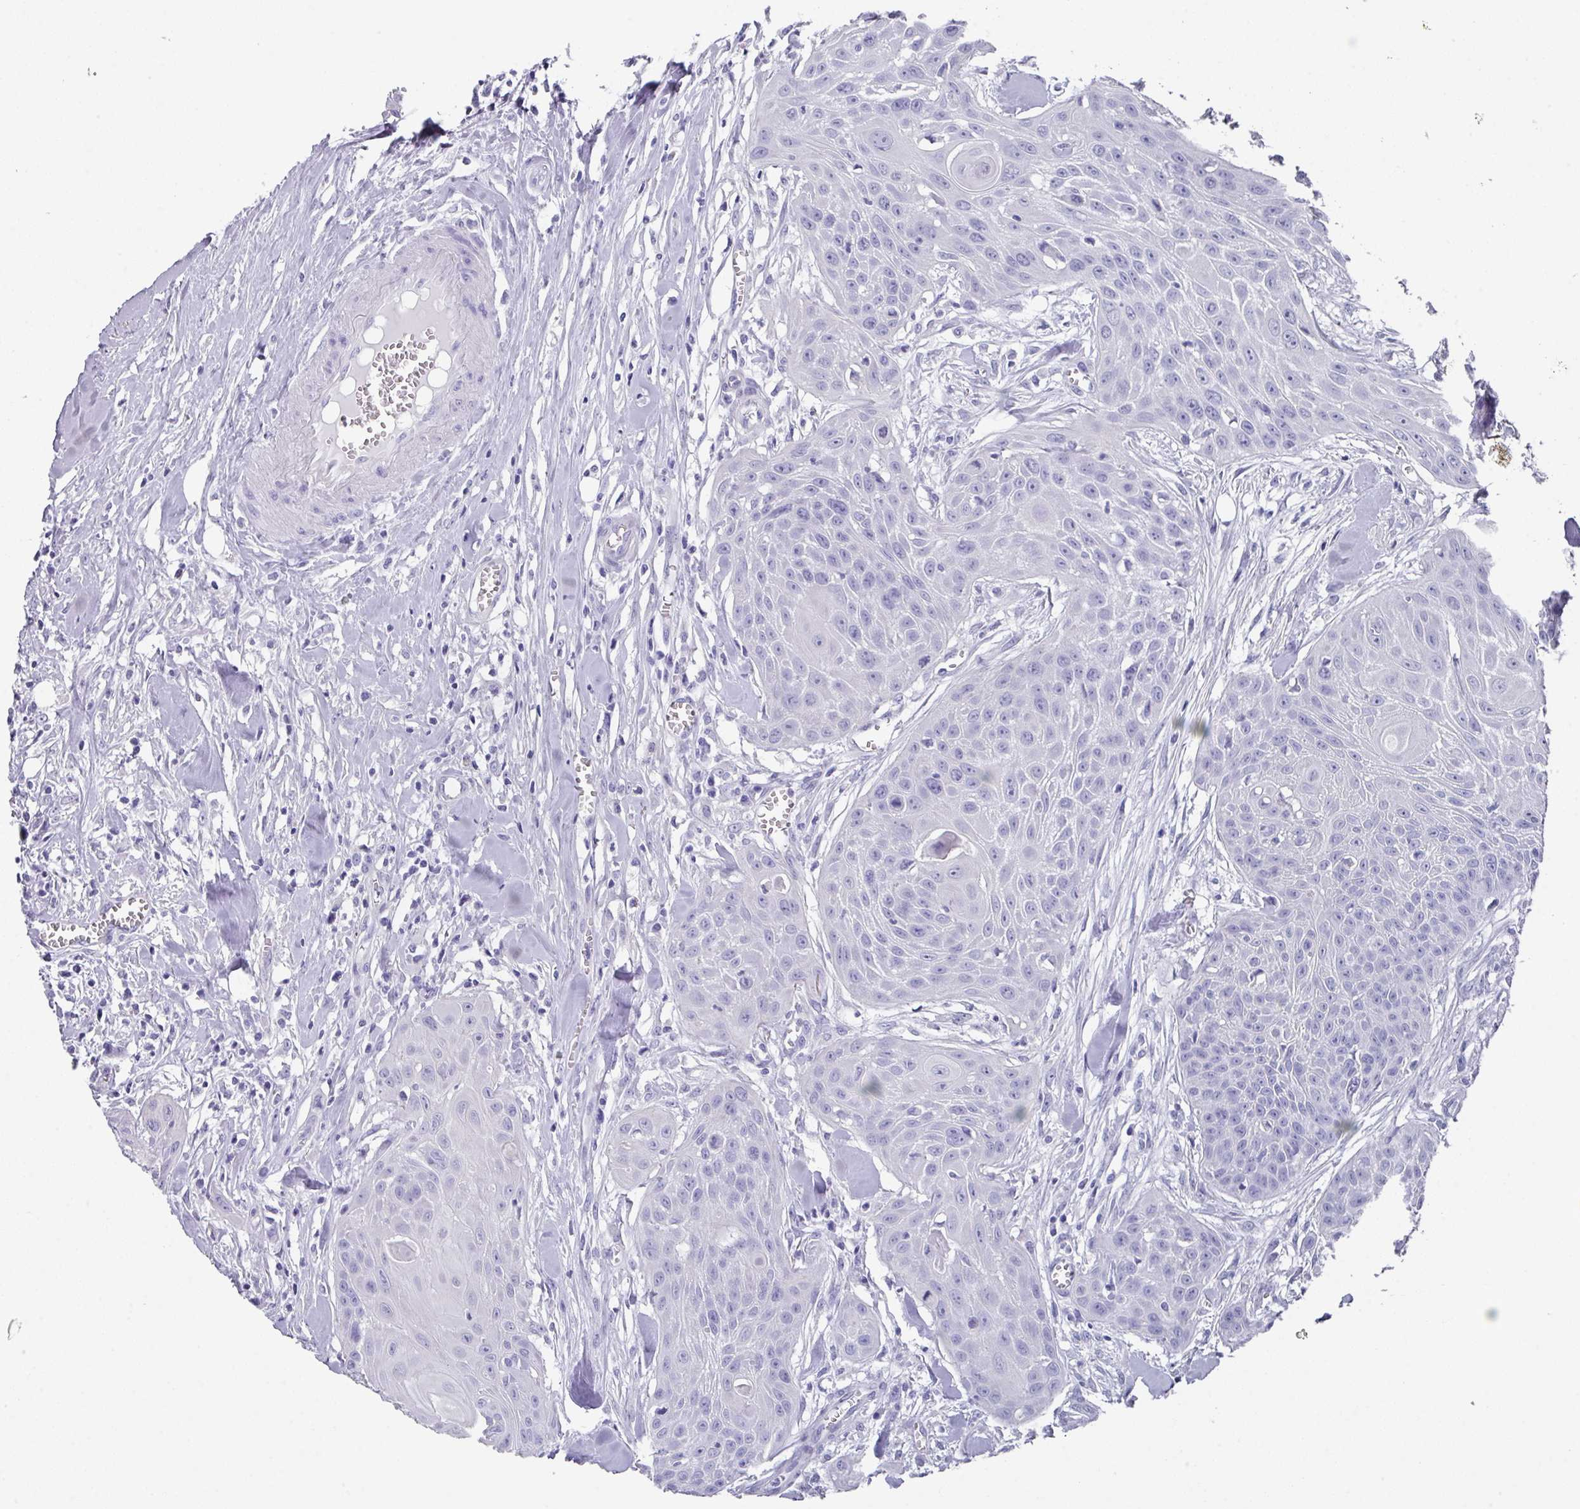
{"staining": {"intensity": "negative", "quantity": "none", "location": "none"}, "tissue": "head and neck cancer", "cell_type": "Tumor cells", "image_type": "cancer", "snomed": [{"axis": "morphology", "description": "Squamous cell carcinoma, NOS"}, {"axis": "topography", "description": "Lymph node"}, {"axis": "topography", "description": "Salivary gland"}, {"axis": "topography", "description": "Head-Neck"}], "caption": "DAB immunohistochemical staining of human squamous cell carcinoma (head and neck) shows no significant staining in tumor cells. The staining was performed using DAB to visualize the protein expression in brown, while the nuclei were stained in blue with hematoxylin (Magnification: 20x).", "gene": "PEX10", "patient": {"sex": "female", "age": 74}}